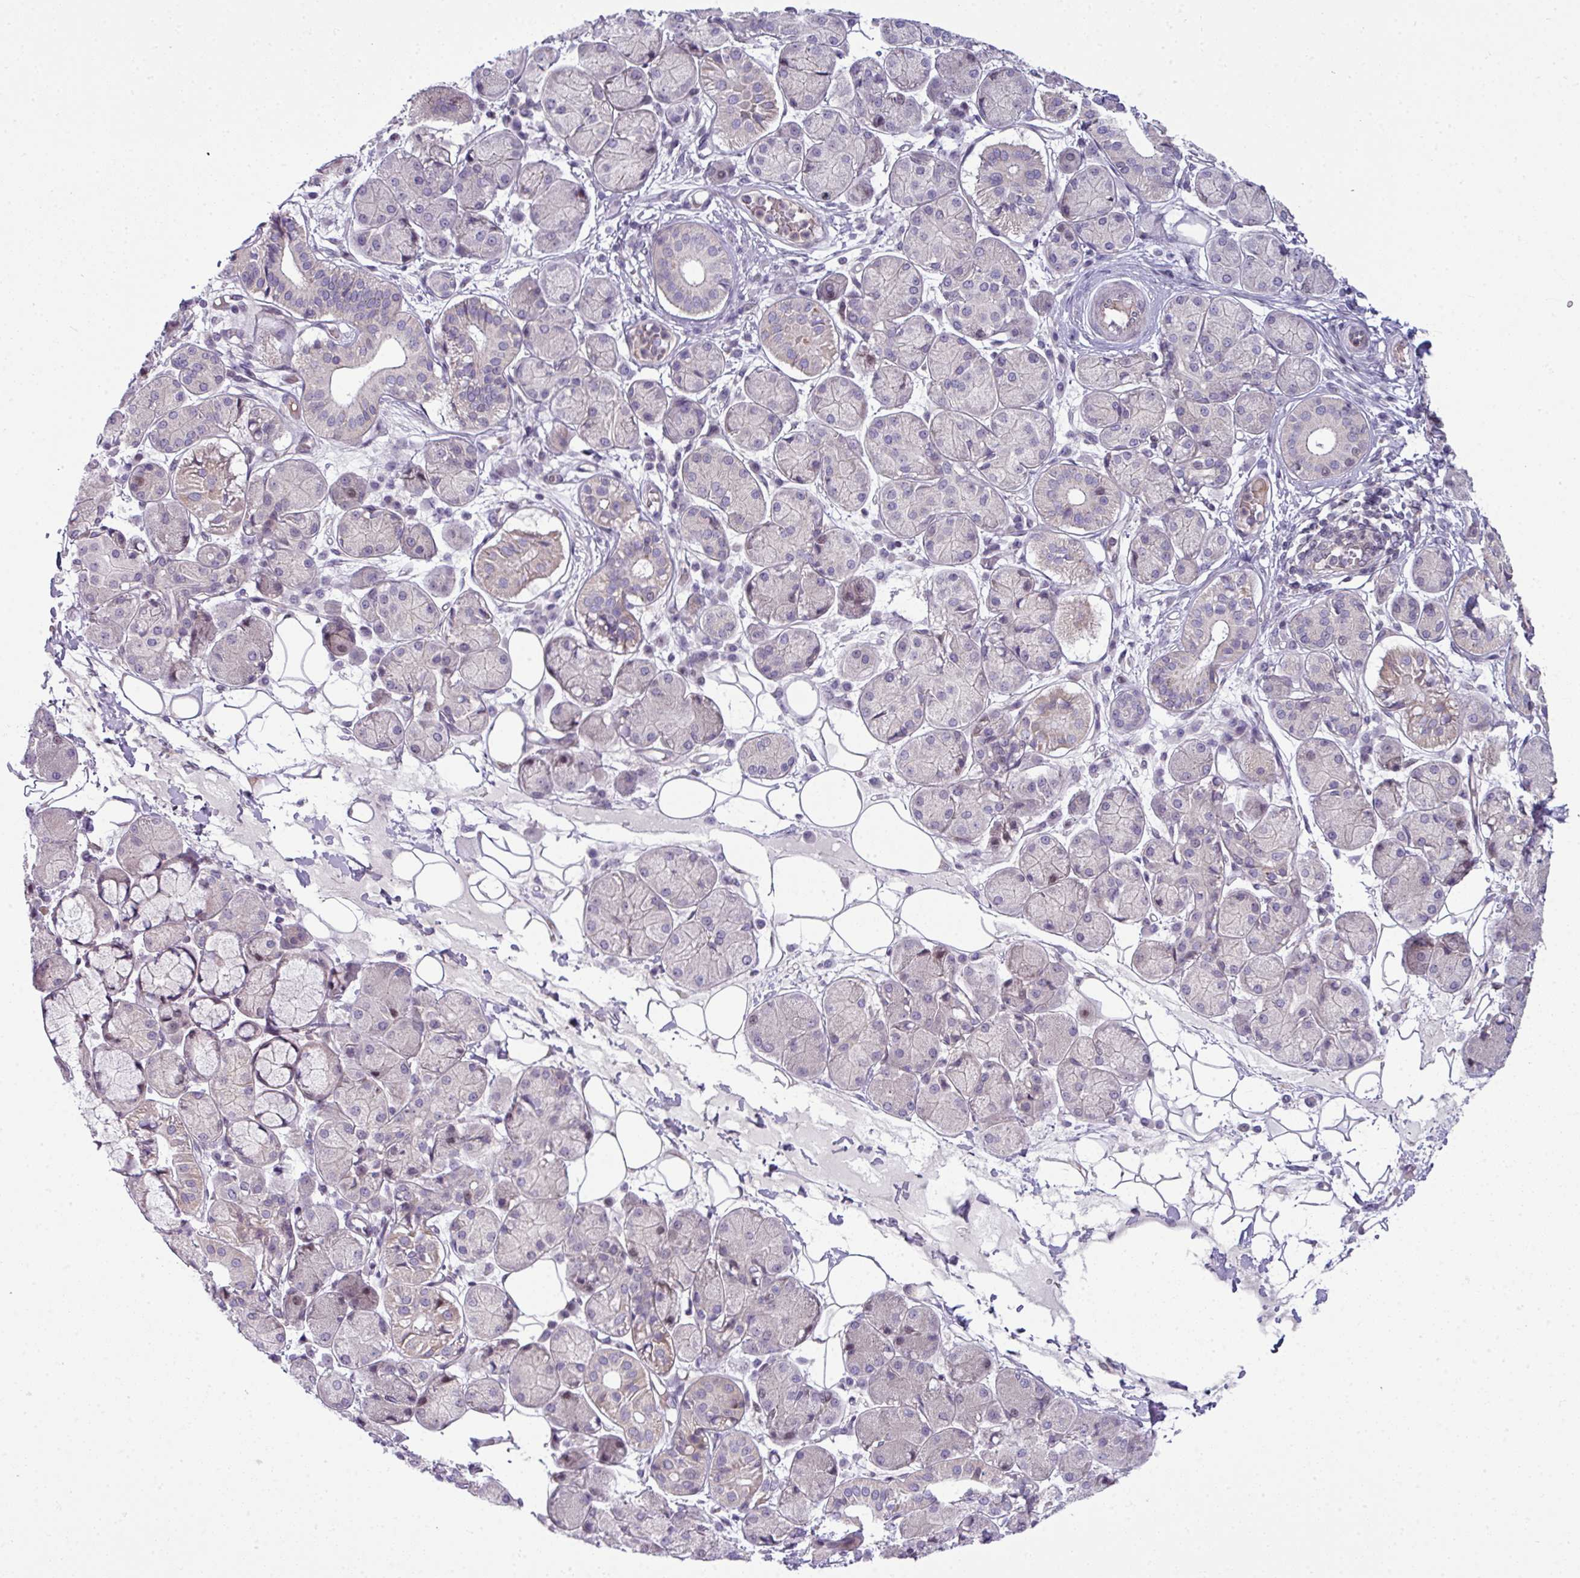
{"staining": {"intensity": "moderate", "quantity": "<25%", "location": "nuclear"}, "tissue": "salivary gland", "cell_type": "Glandular cells", "image_type": "normal", "snomed": [{"axis": "morphology", "description": "Squamous cell carcinoma, NOS"}, {"axis": "topography", "description": "Skin"}, {"axis": "topography", "description": "Head-Neck"}], "caption": "Protein staining of unremarkable salivary gland reveals moderate nuclear expression in approximately <25% of glandular cells. (IHC, brightfield microscopy, high magnification).", "gene": "STAT5A", "patient": {"sex": "male", "age": 80}}